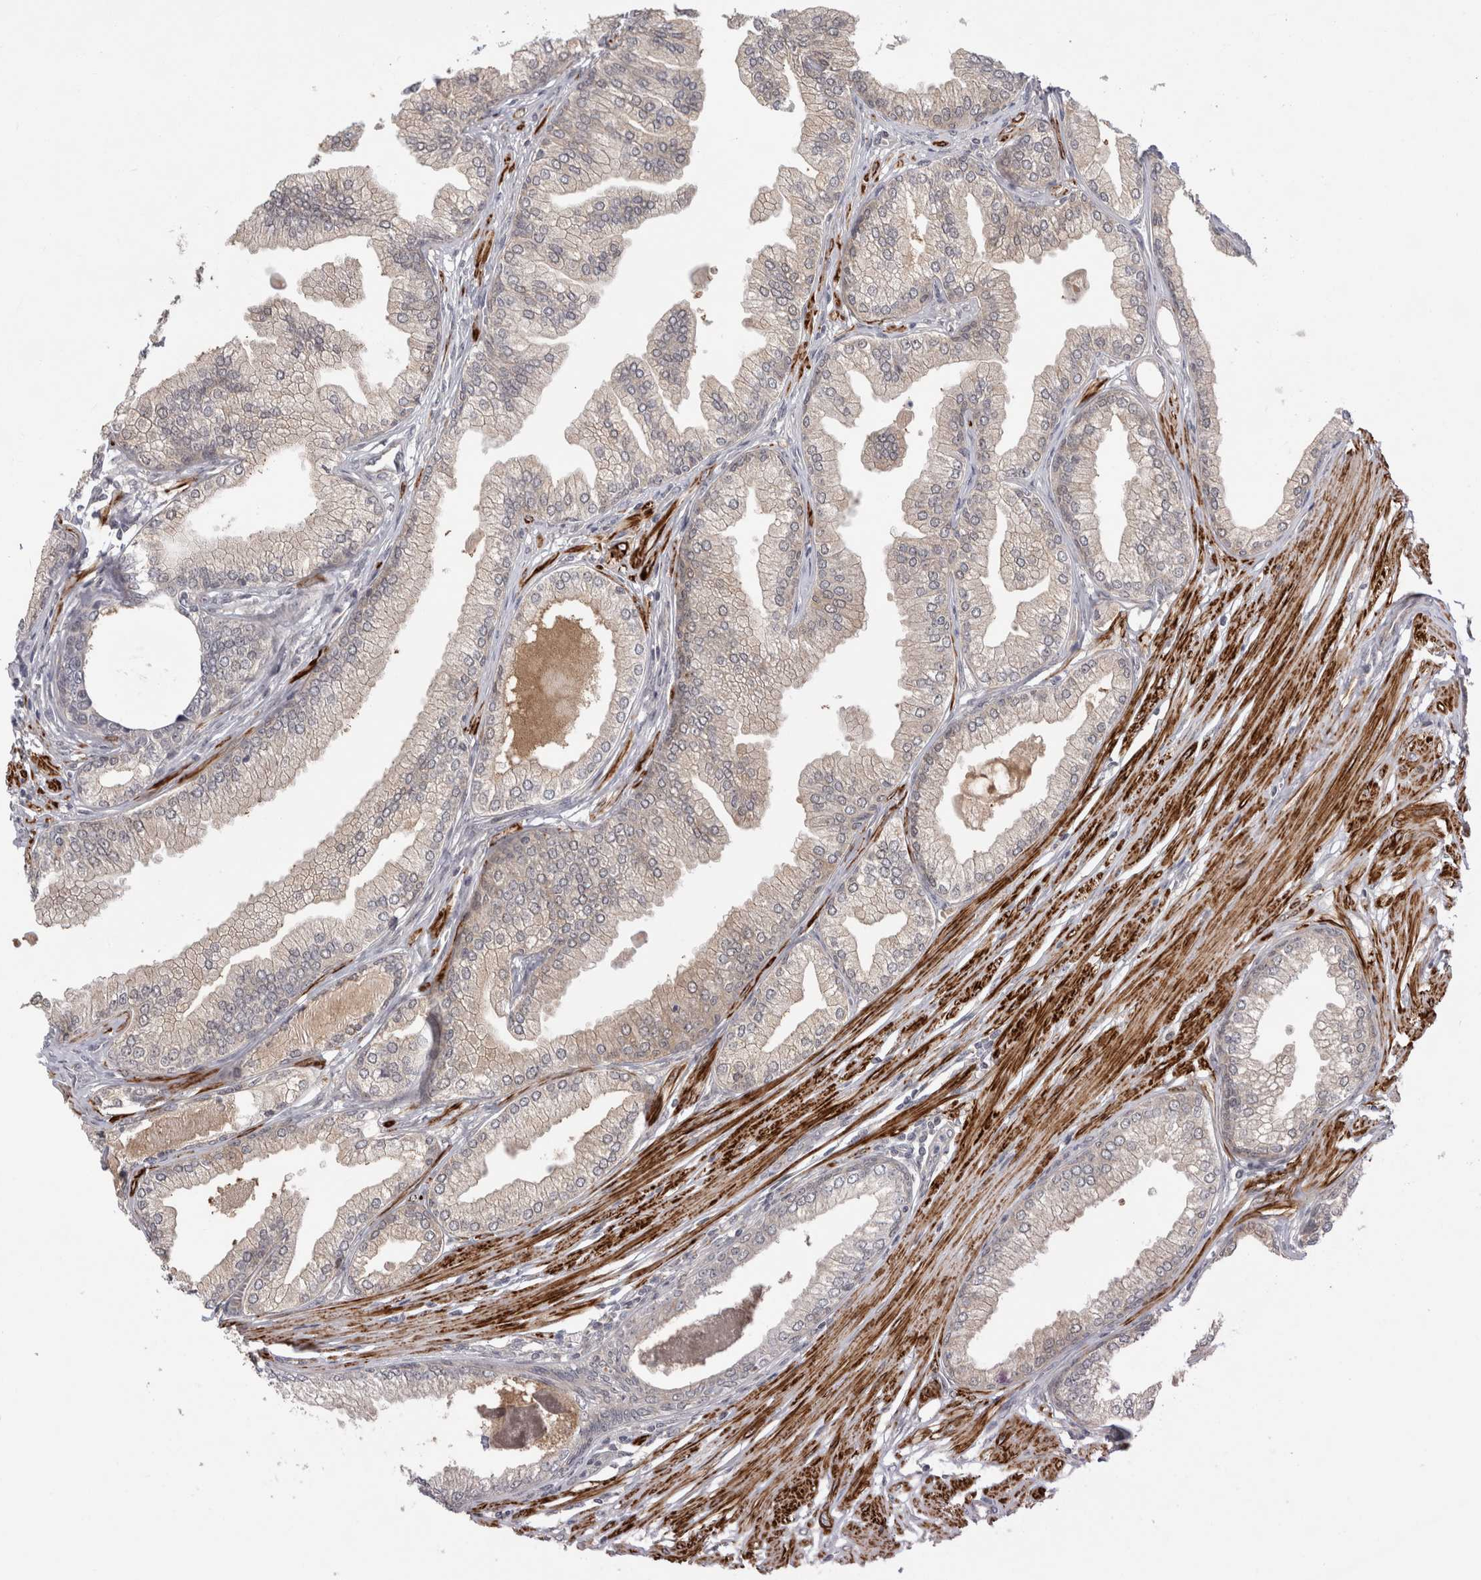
{"staining": {"intensity": "weak", "quantity": "<25%", "location": "cytoplasmic/membranous"}, "tissue": "prostate cancer", "cell_type": "Tumor cells", "image_type": "cancer", "snomed": [{"axis": "morphology", "description": "Adenocarcinoma, Low grade"}, {"axis": "topography", "description": "Prostate"}], "caption": "There is no significant positivity in tumor cells of prostate cancer (low-grade adenocarcinoma). (Stains: DAB IHC with hematoxylin counter stain, Microscopy: brightfield microscopy at high magnification).", "gene": "ZNF318", "patient": {"sex": "male", "age": 52}}